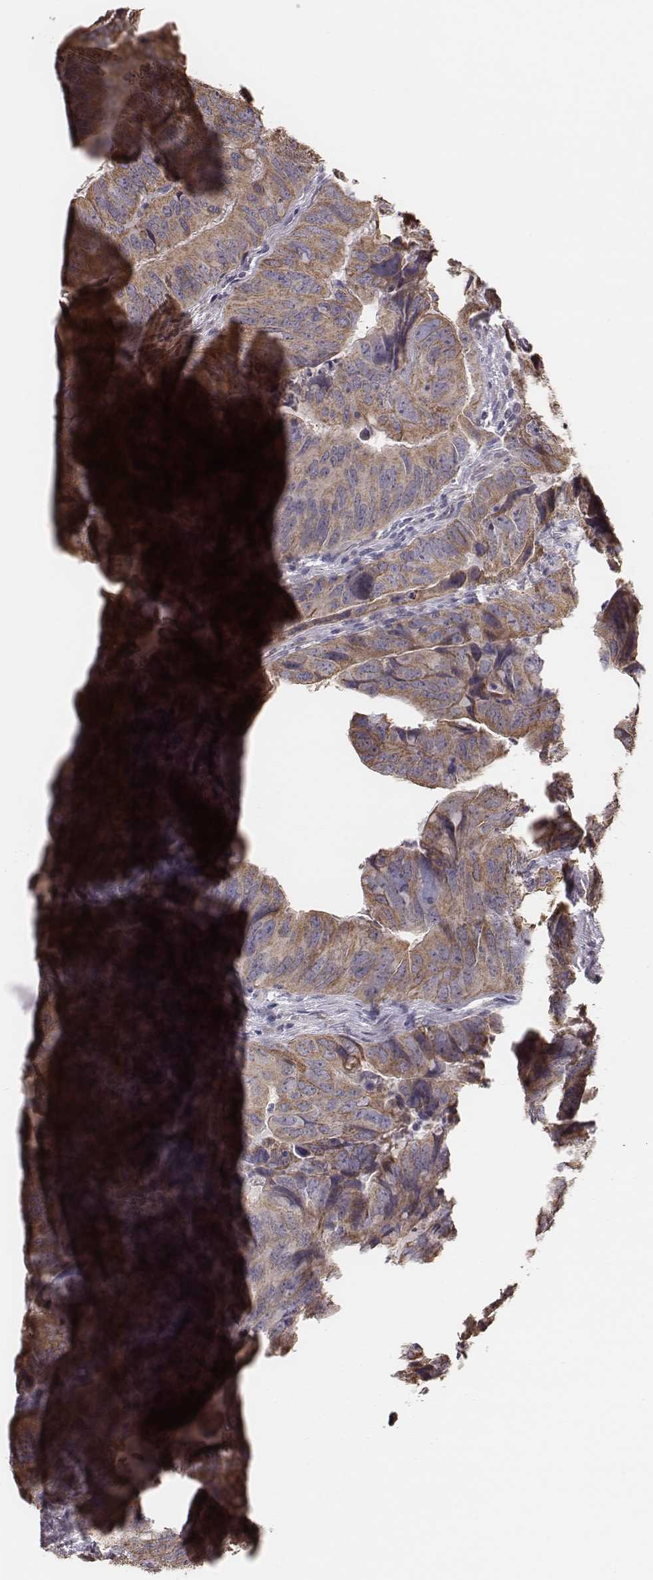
{"staining": {"intensity": "moderate", "quantity": ">75%", "location": "cytoplasmic/membranous"}, "tissue": "colorectal cancer", "cell_type": "Tumor cells", "image_type": "cancer", "snomed": [{"axis": "morphology", "description": "Adenocarcinoma, NOS"}, {"axis": "topography", "description": "Colon"}], "caption": "Brown immunohistochemical staining in adenocarcinoma (colorectal) reveals moderate cytoplasmic/membranous staining in about >75% of tumor cells.", "gene": "HAVCR1", "patient": {"sex": "male", "age": 79}}